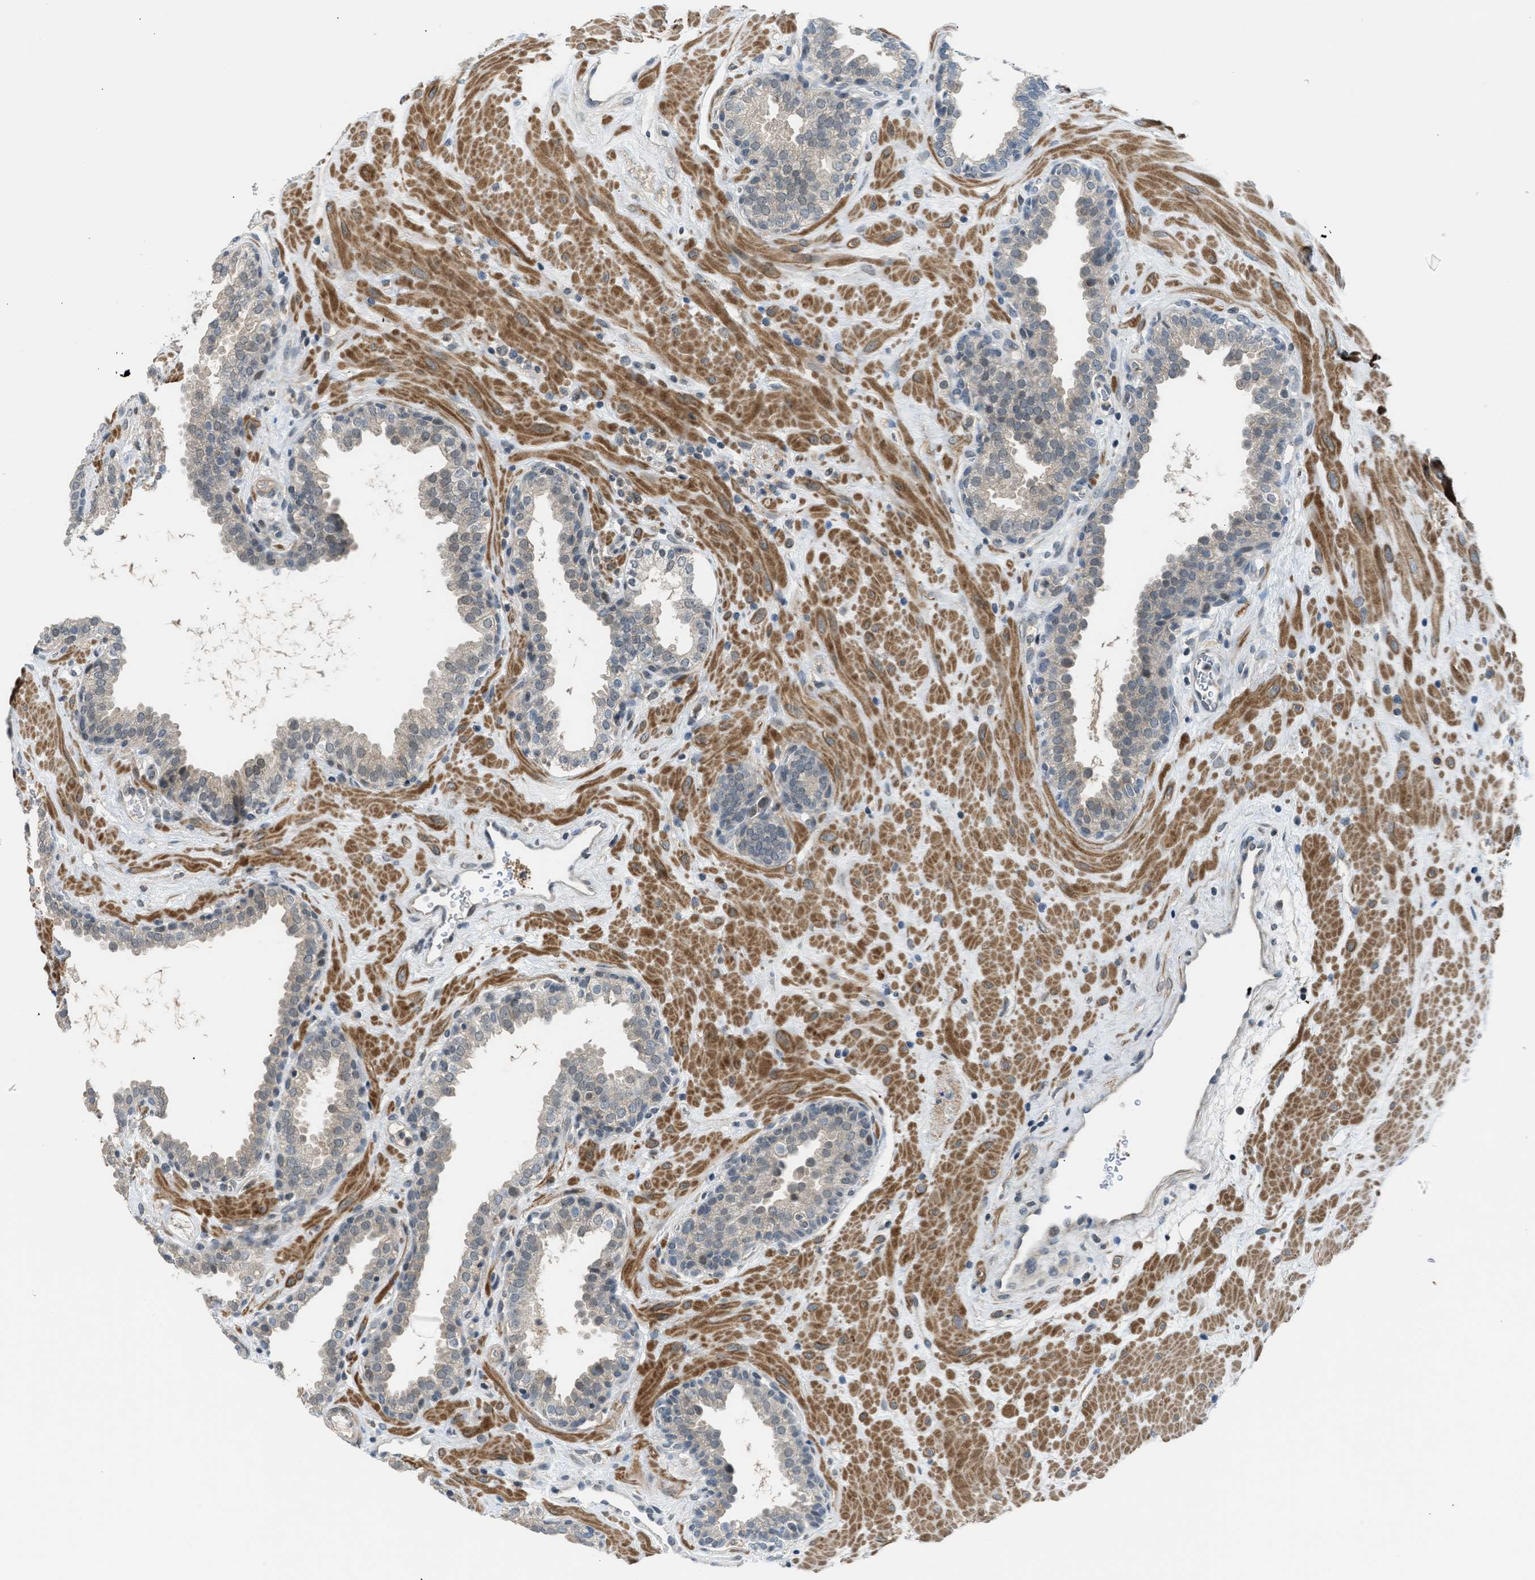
{"staining": {"intensity": "weak", "quantity": "25%-75%", "location": "cytoplasmic/membranous"}, "tissue": "prostate", "cell_type": "Glandular cells", "image_type": "normal", "snomed": [{"axis": "morphology", "description": "Normal tissue, NOS"}, {"axis": "topography", "description": "Prostate"}], "caption": "IHC micrograph of normal prostate: prostate stained using immunohistochemistry demonstrates low levels of weak protein expression localized specifically in the cytoplasmic/membranous of glandular cells, appearing as a cytoplasmic/membranous brown color.", "gene": "TTBK2", "patient": {"sex": "male", "age": 51}}